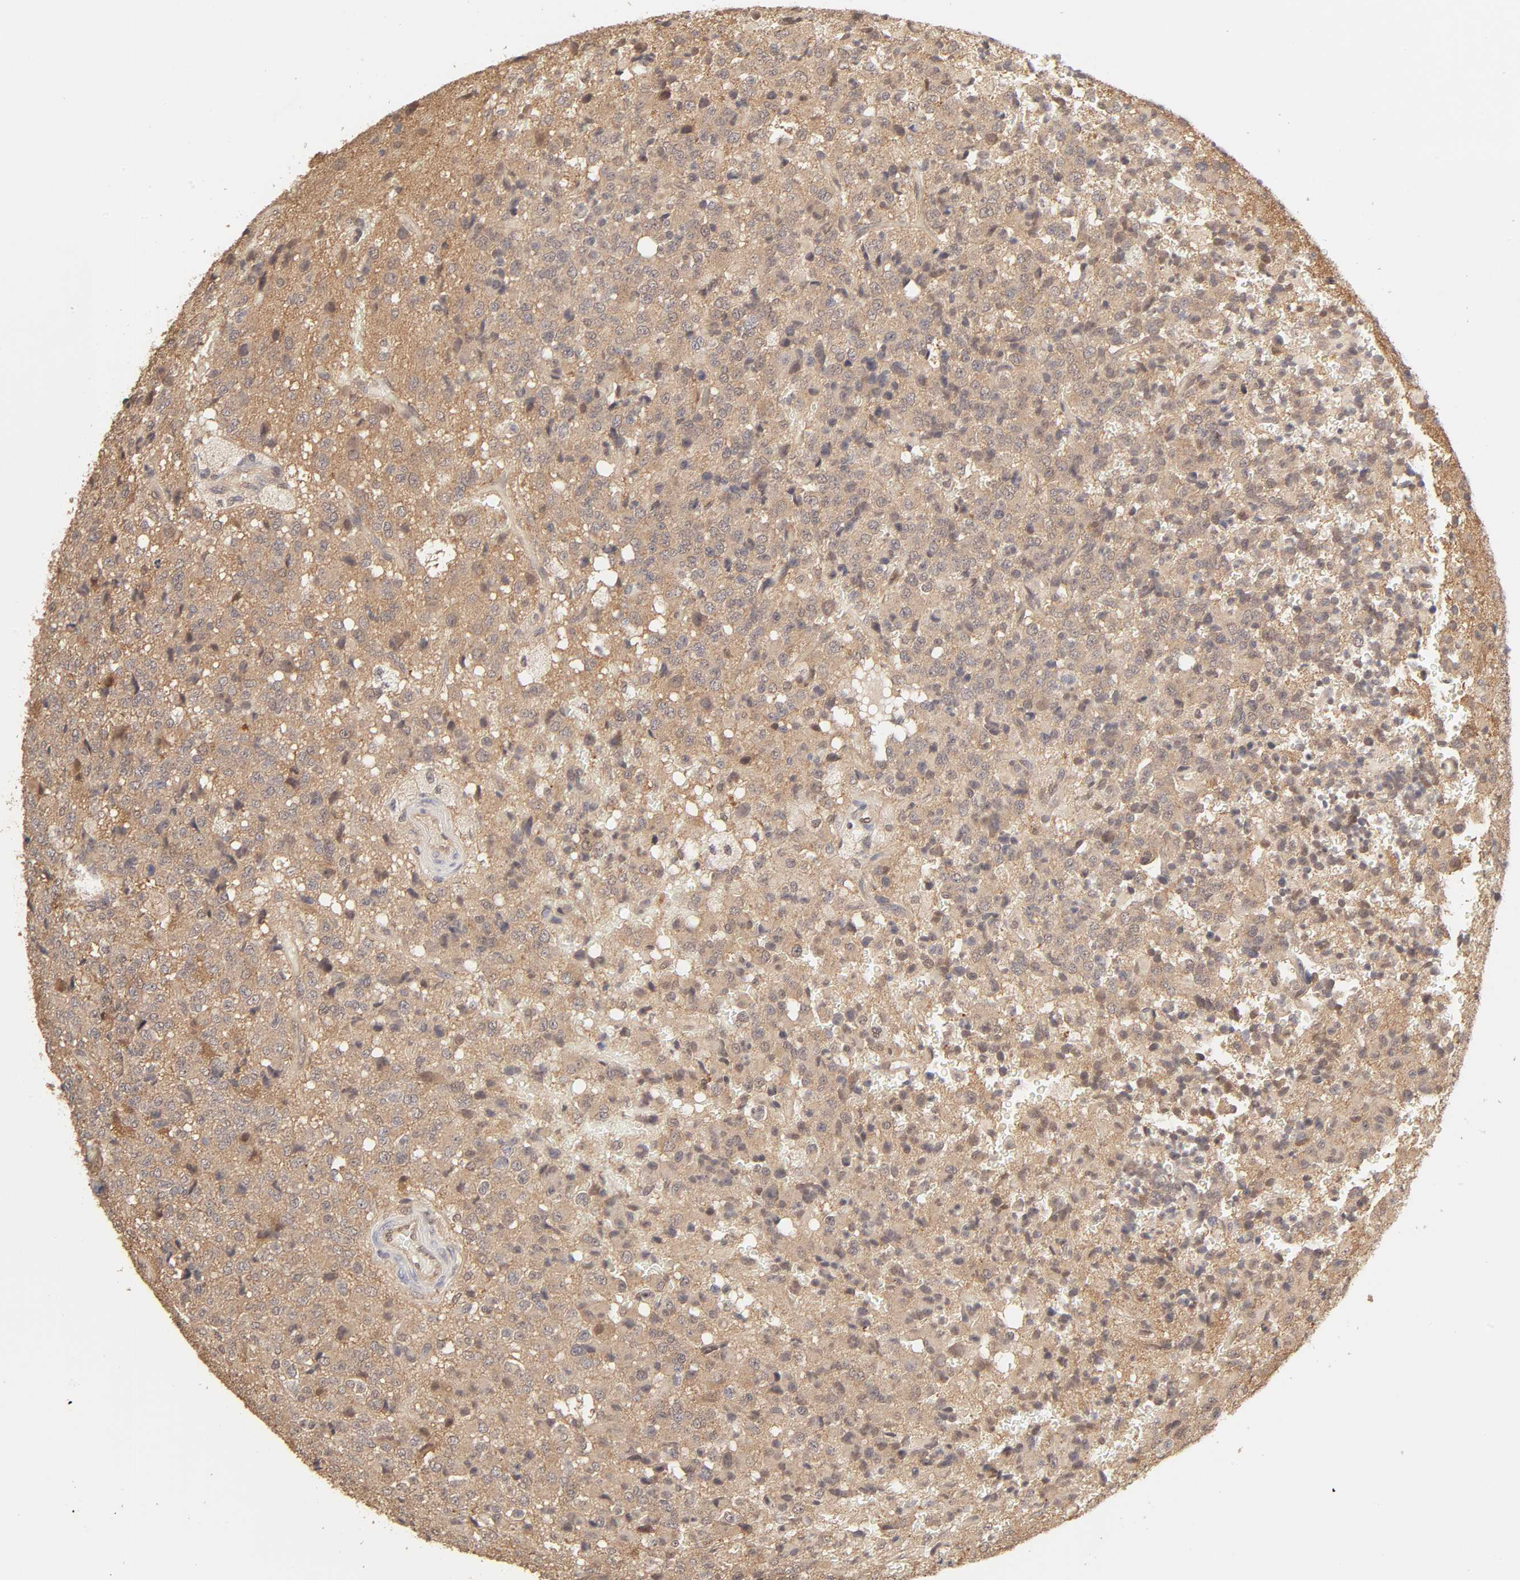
{"staining": {"intensity": "moderate", "quantity": "25%-75%", "location": "cytoplasmic/membranous"}, "tissue": "glioma", "cell_type": "Tumor cells", "image_type": "cancer", "snomed": [{"axis": "morphology", "description": "Glioma, malignant, High grade"}, {"axis": "topography", "description": "pancreas cauda"}], "caption": "This histopathology image demonstrates glioma stained with immunohistochemistry to label a protein in brown. The cytoplasmic/membranous of tumor cells show moderate positivity for the protein. Nuclei are counter-stained blue.", "gene": "MAPK1", "patient": {"sex": "male", "age": 60}}